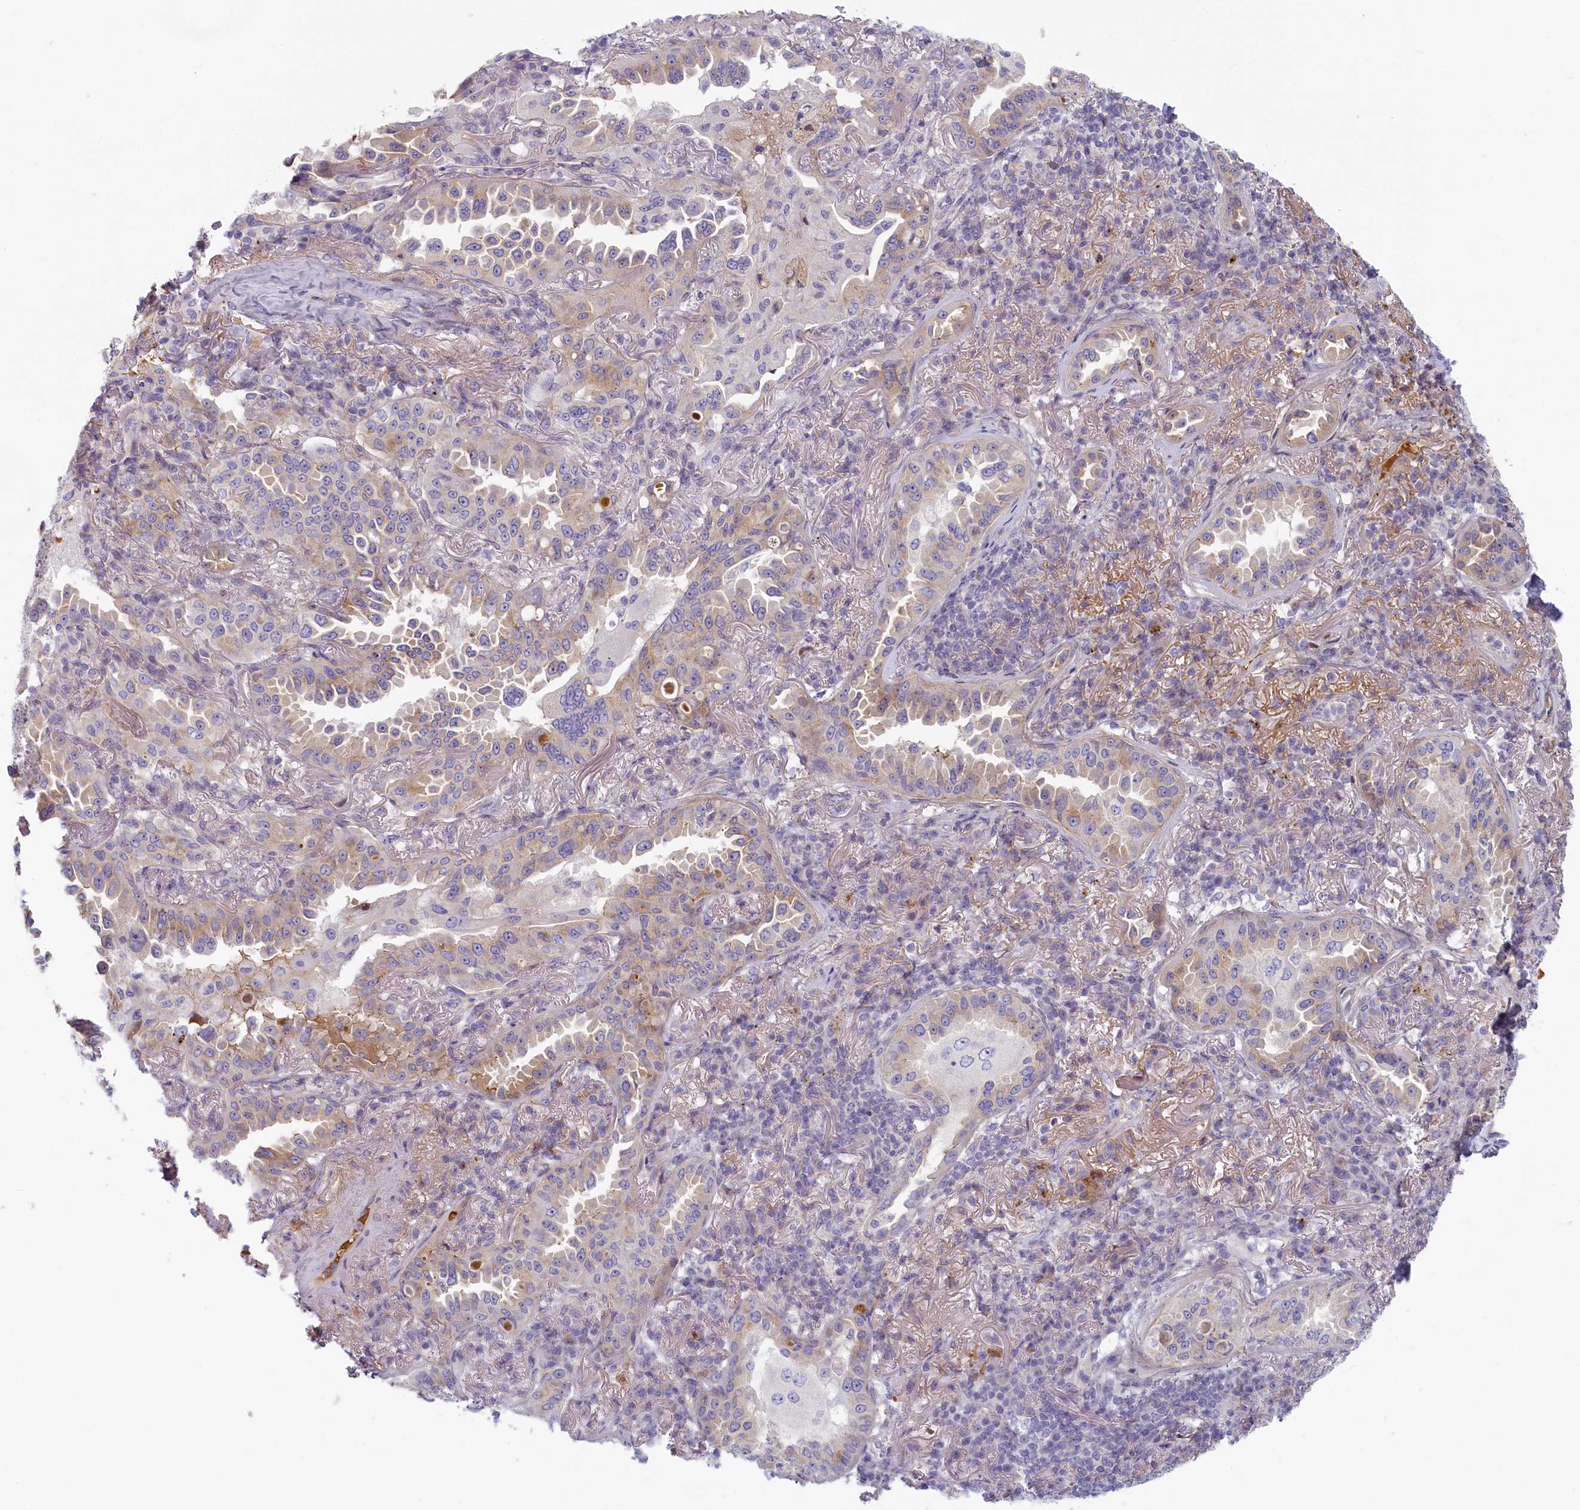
{"staining": {"intensity": "weak", "quantity": "<25%", "location": "cytoplasmic/membranous"}, "tissue": "lung cancer", "cell_type": "Tumor cells", "image_type": "cancer", "snomed": [{"axis": "morphology", "description": "Adenocarcinoma, NOS"}, {"axis": "topography", "description": "Lung"}], "caption": "Immunohistochemistry of lung adenocarcinoma reveals no staining in tumor cells. (DAB IHC visualized using brightfield microscopy, high magnification).", "gene": "STX16", "patient": {"sex": "female", "age": 69}}